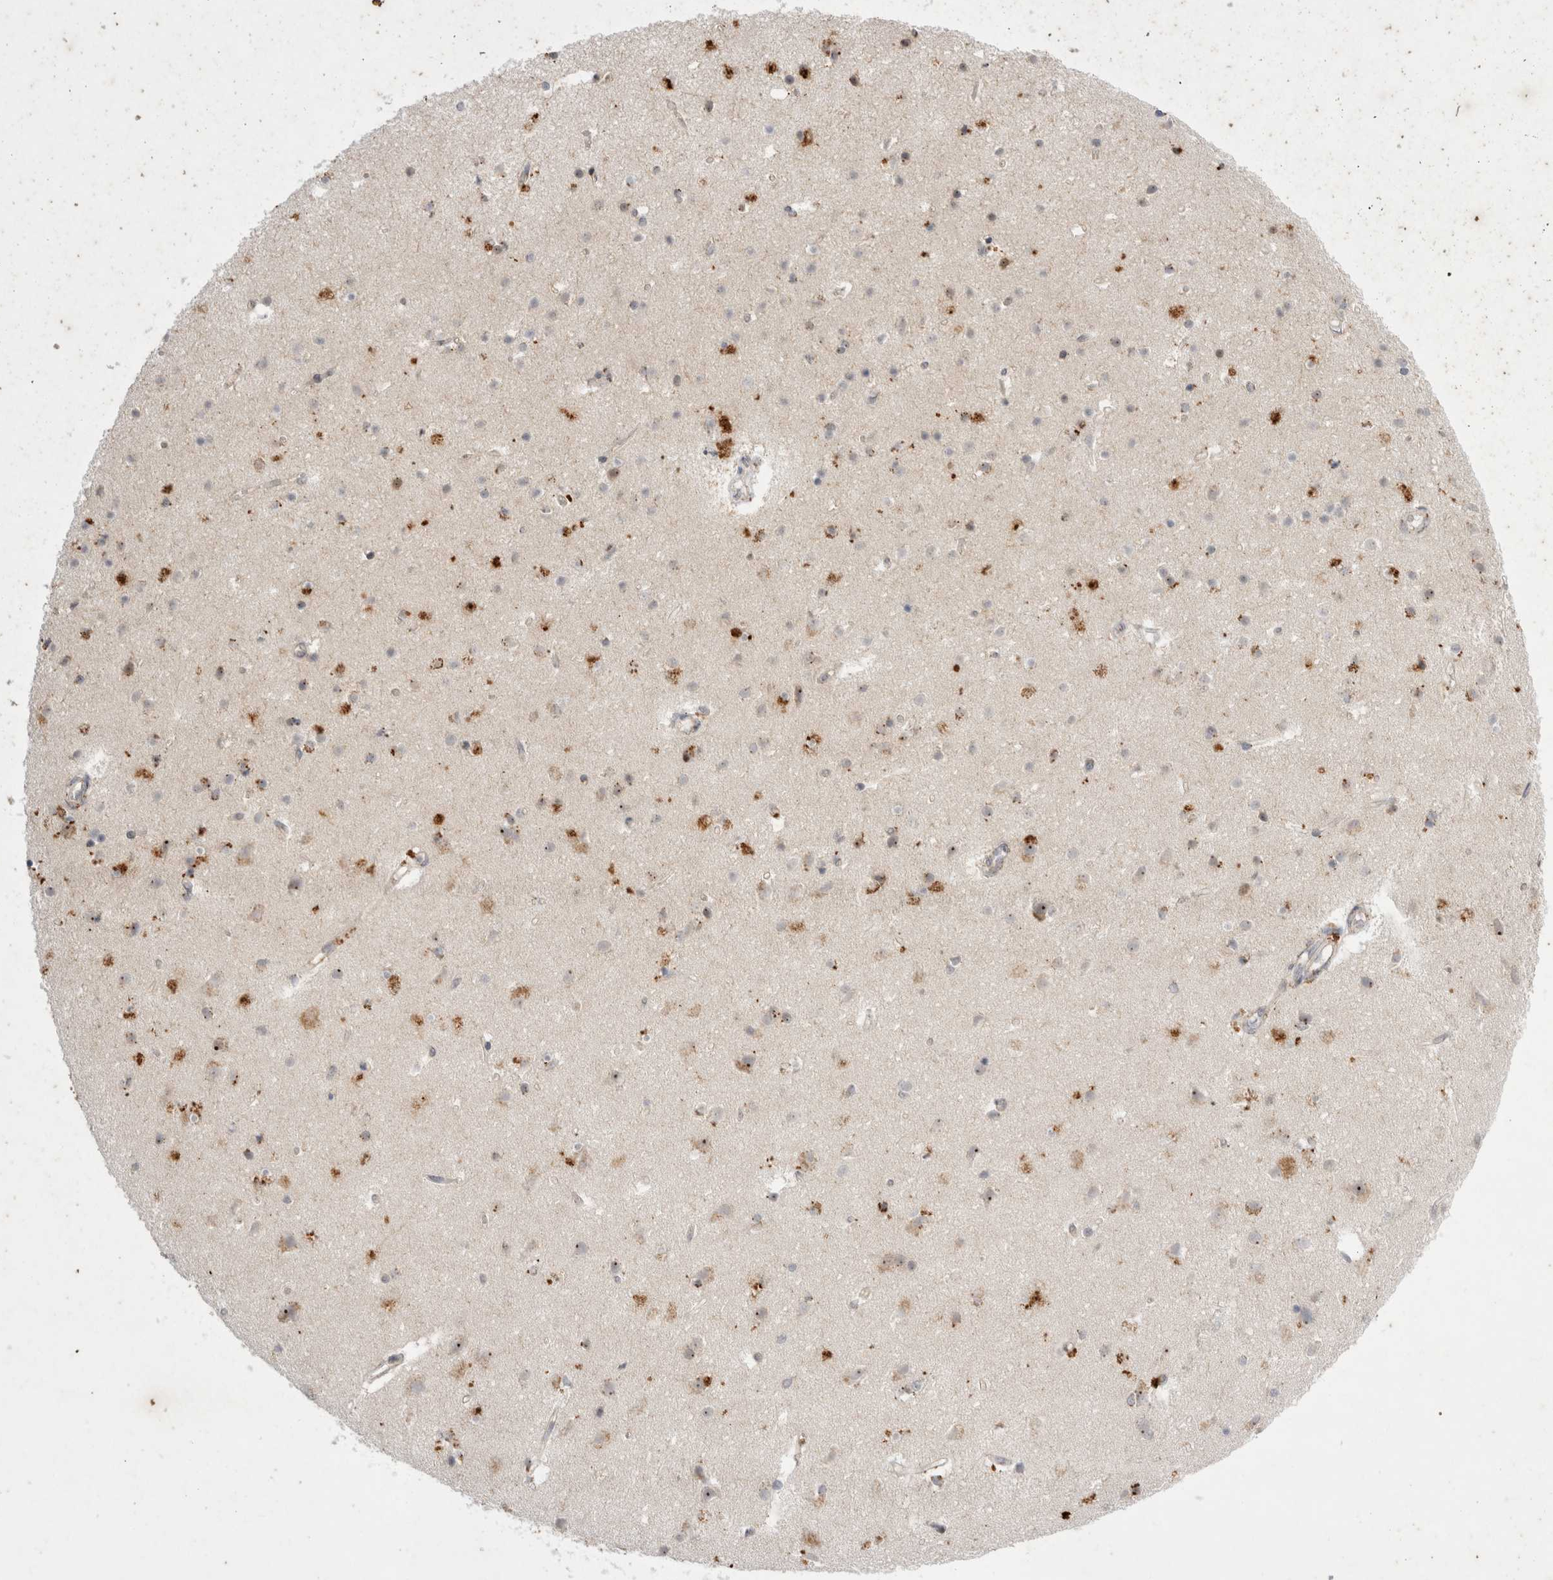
{"staining": {"intensity": "negative", "quantity": "none", "location": "none"}, "tissue": "cerebral cortex", "cell_type": "Endothelial cells", "image_type": "normal", "snomed": [{"axis": "morphology", "description": "Normal tissue, NOS"}, {"axis": "topography", "description": "Cerebral cortex"}], "caption": "Immunohistochemical staining of unremarkable human cerebral cortex reveals no significant staining in endothelial cells.", "gene": "STK11", "patient": {"sex": "male", "age": 54}}